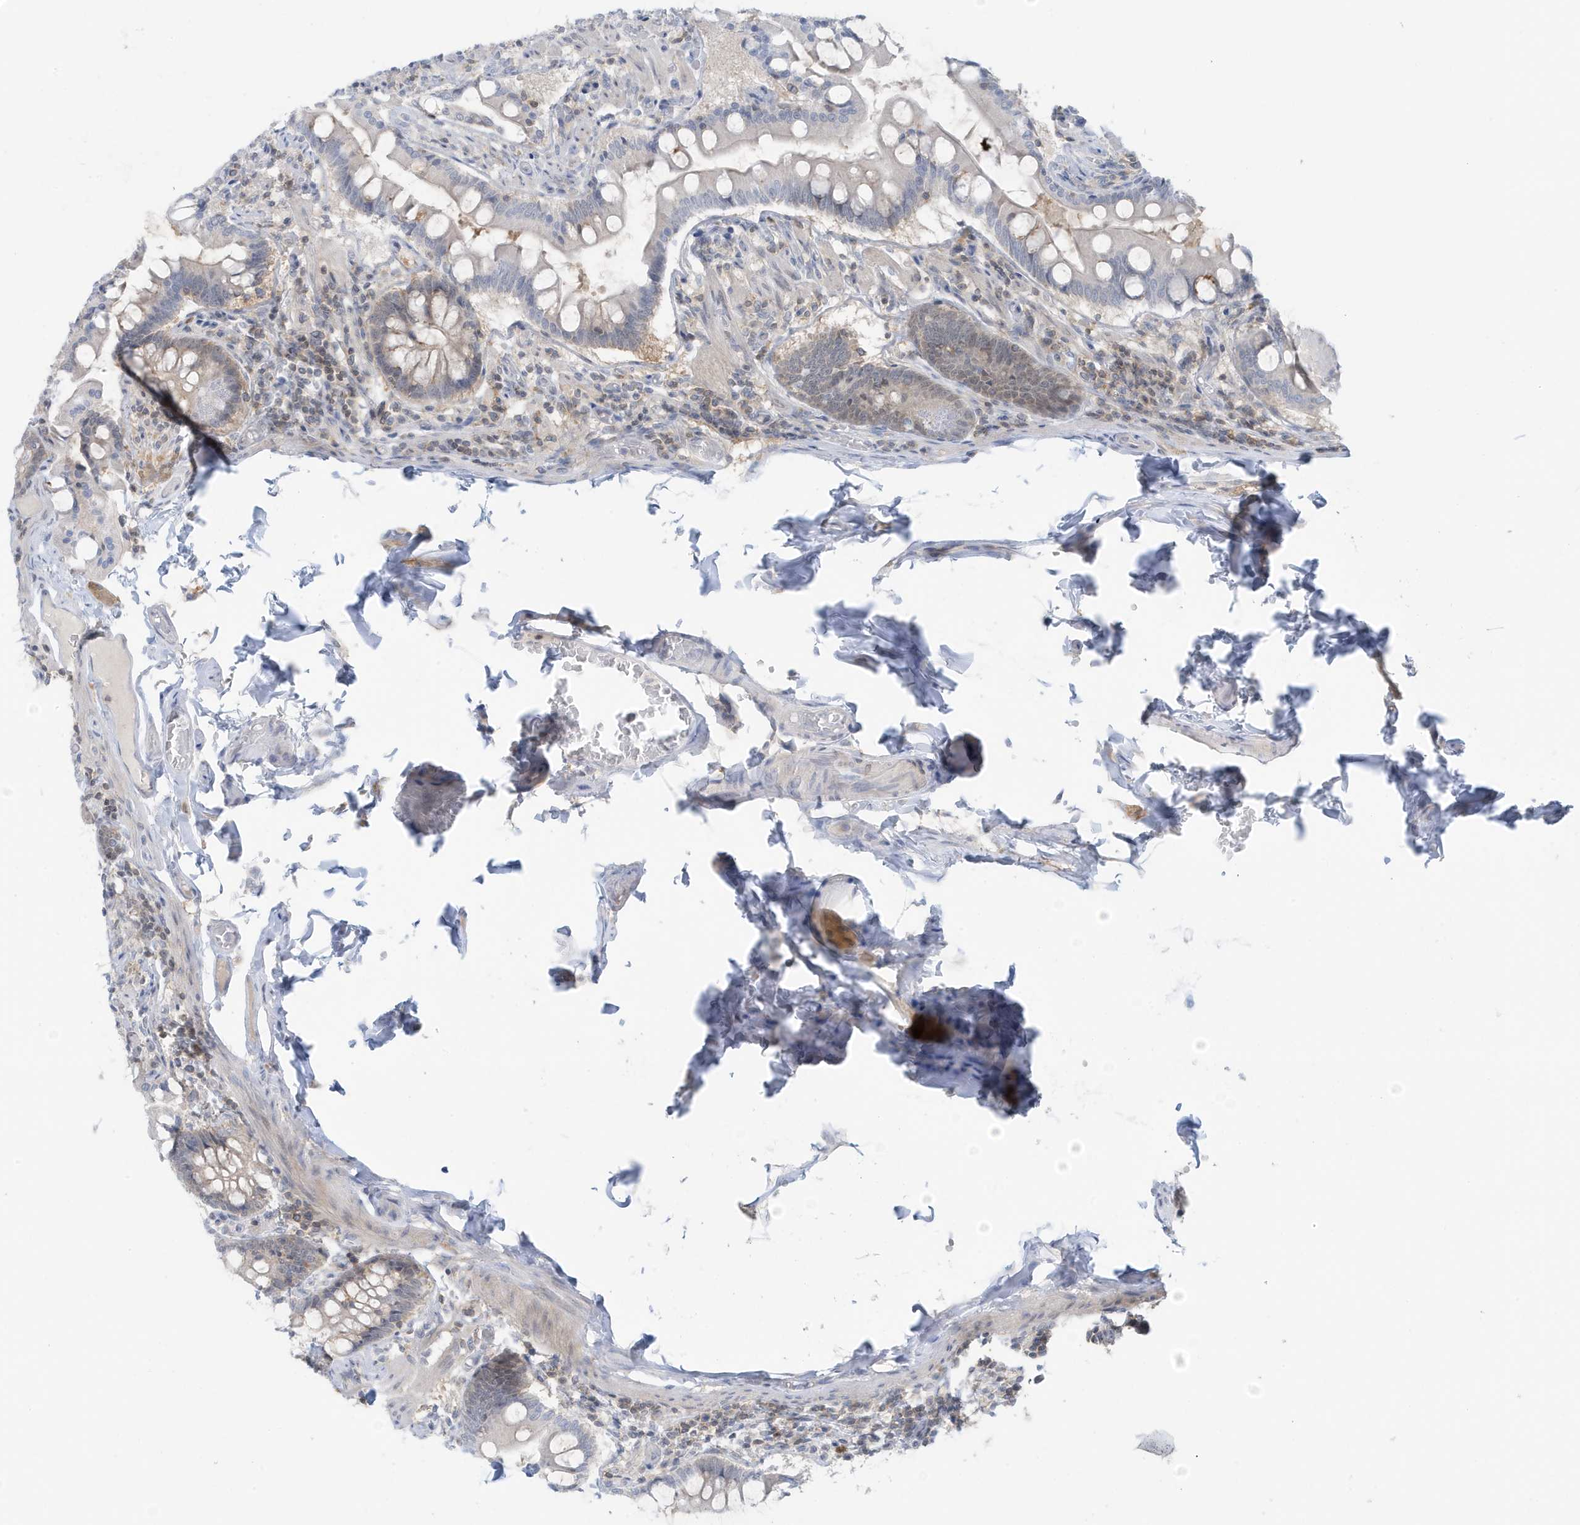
{"staining": {"intensity": "moderate", "quantity": "<25%", "location": "cytoplasmic/membranous"}, "tissue": "small intestine", "cell_type": "Glandular cells", "image_type": "normal", "snomed": [{"axis": "morphology", "description": "Normal tissue, NOS"}, {"axis": "topography", "description": "Small intestine"}], "caption": "Small intestine stained with a brown dye exhibits moderate cytoplasmic/membranous positive expression in about <25% of glandular cells.", "gene": "OGA", "patient": {"sex": "male", "age": 41}}